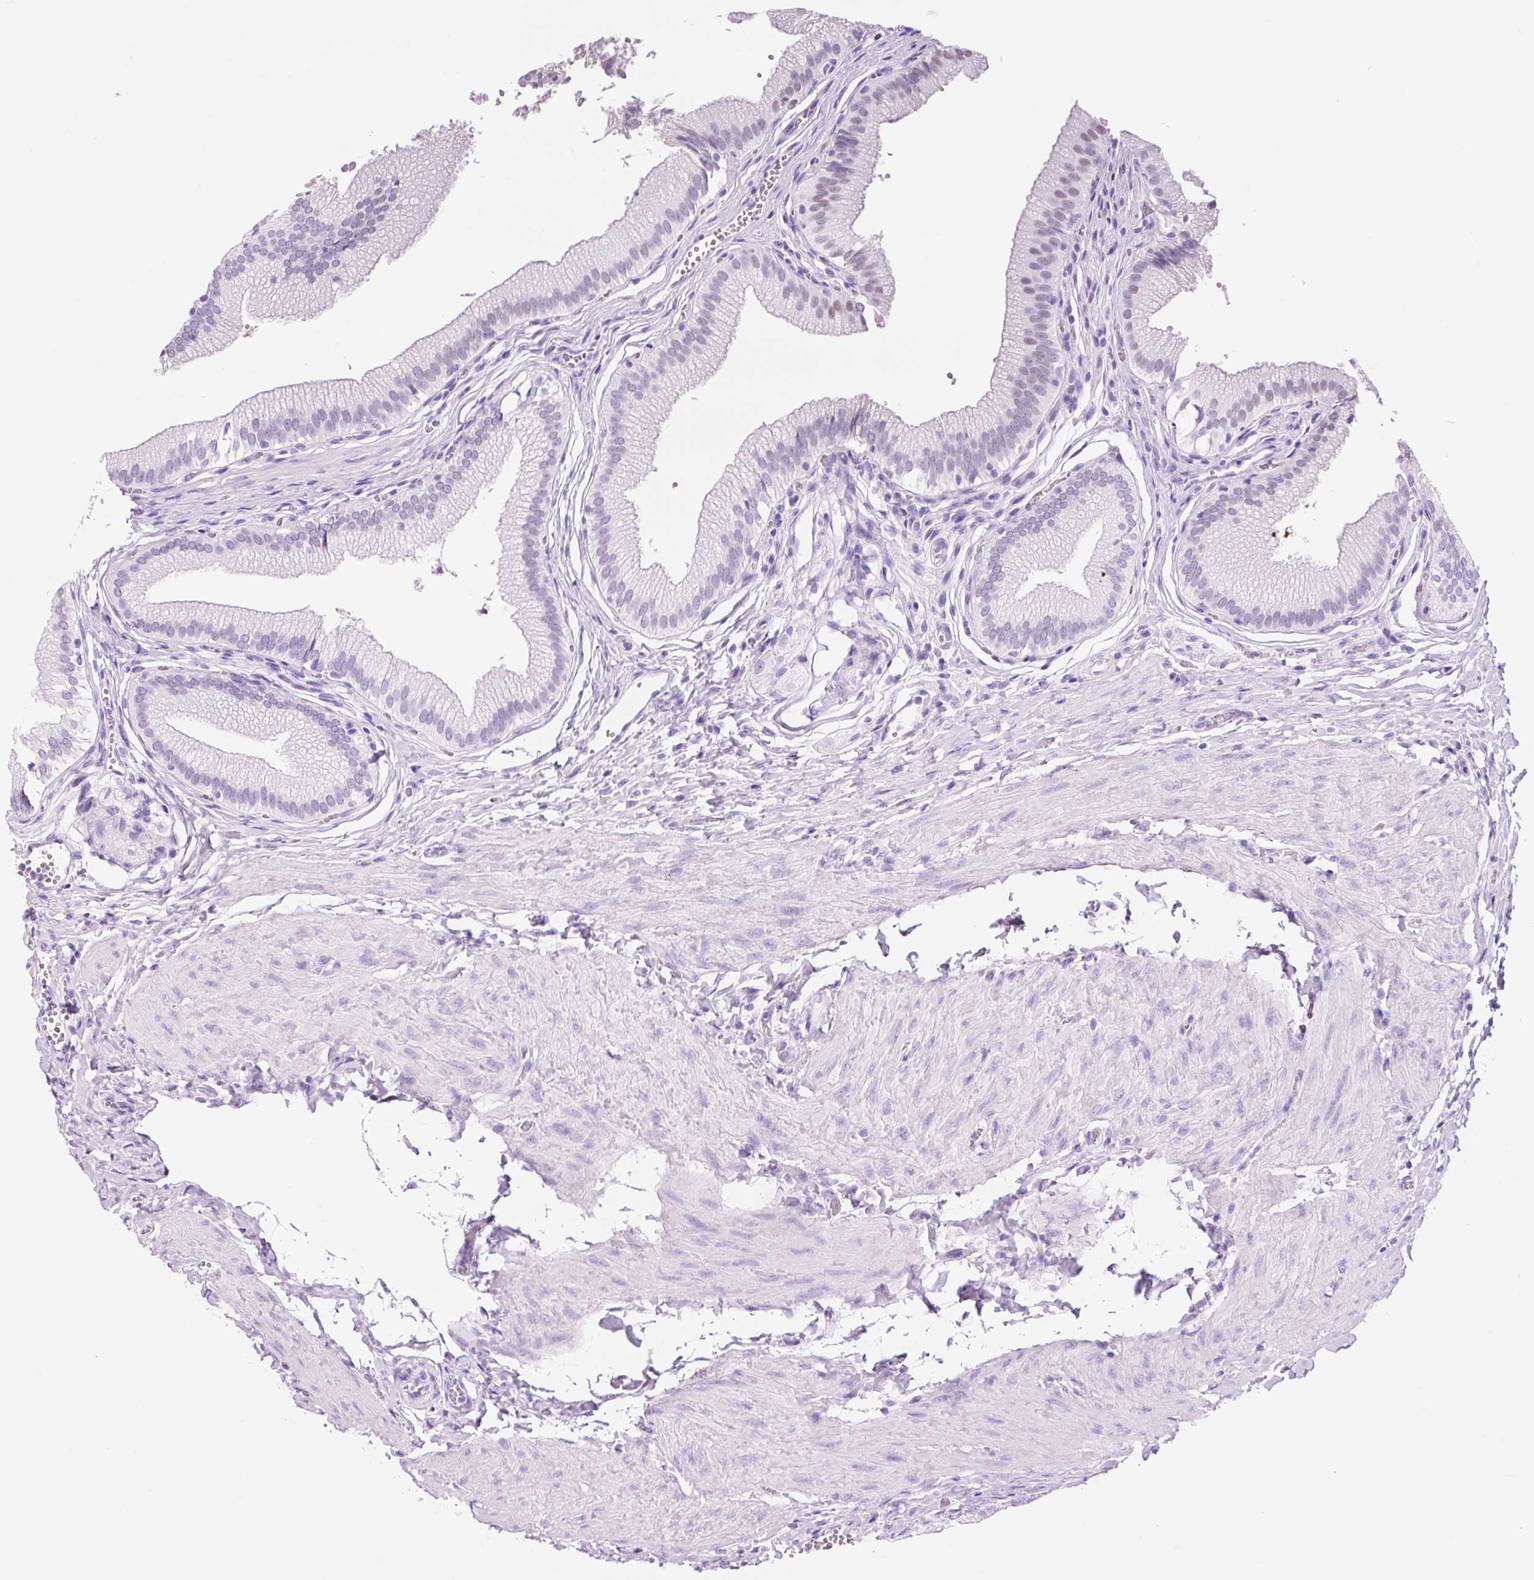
{"staining": {"intensity": "negative", "quantity": "none", "location": "none"}, "tissue": "gallbladder", "cell_type": "Glandular cells", "image_type": "normal", "snomed": [{"axis": "morphology", "description": "Normal tissue, NOS"}, {"axis": "topography", "description": "Gallbladder"}, {"axis": "topography", "description": "Peripheral nerve tissue"}], "caption": "Gallbladder stained for a protein using IHC demonstrates no staining glandular cells.", "gene": "ADSS1", "patient": {"sex": "male", "age": 17}}